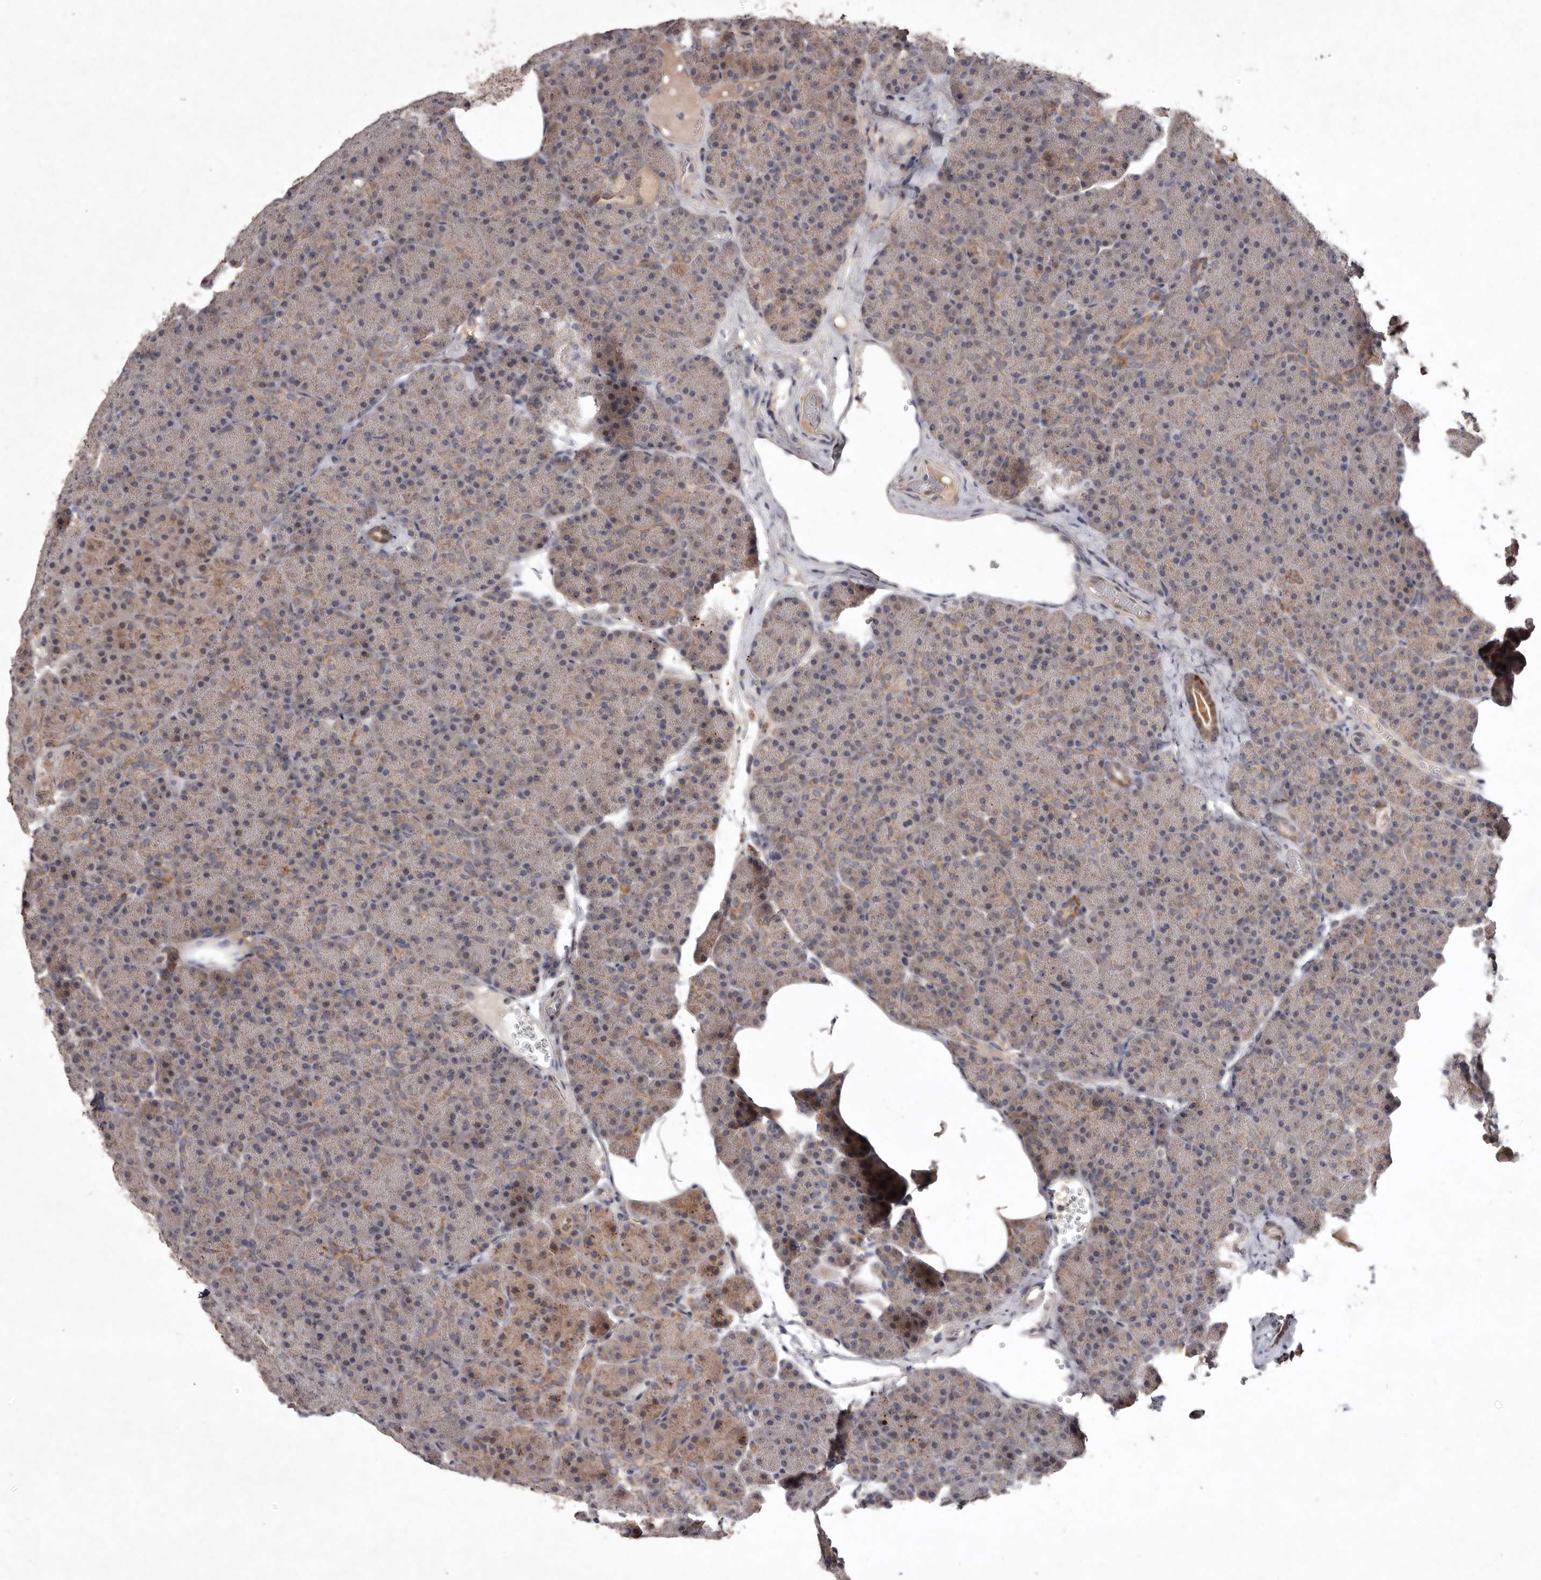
{"staining": {"intensity": "moderate", "quantity": "25%-75%", "location": "cytoplasmic/membranous"}, "tissue": "pancreas", "cell_type": "Exocrine glandular cells", "image_type": "normal", "snomed": [{"axis": "morphology", "description": "Normal tissue, NOS"}, {"axis": "morphology", "description": "Carcinoid, malignant, NOS"}, {"axis": "topography", "description": "Pancreas"}], "caption": "Moderate cytoplasmic/membranous staining for a protein is identified in approximately 25%-75% of exocrine glandular cells of normal pancreas using immunohistochemistry.", "gene": "FLAD1", "patient": {"sex": "female", "age": 35}}